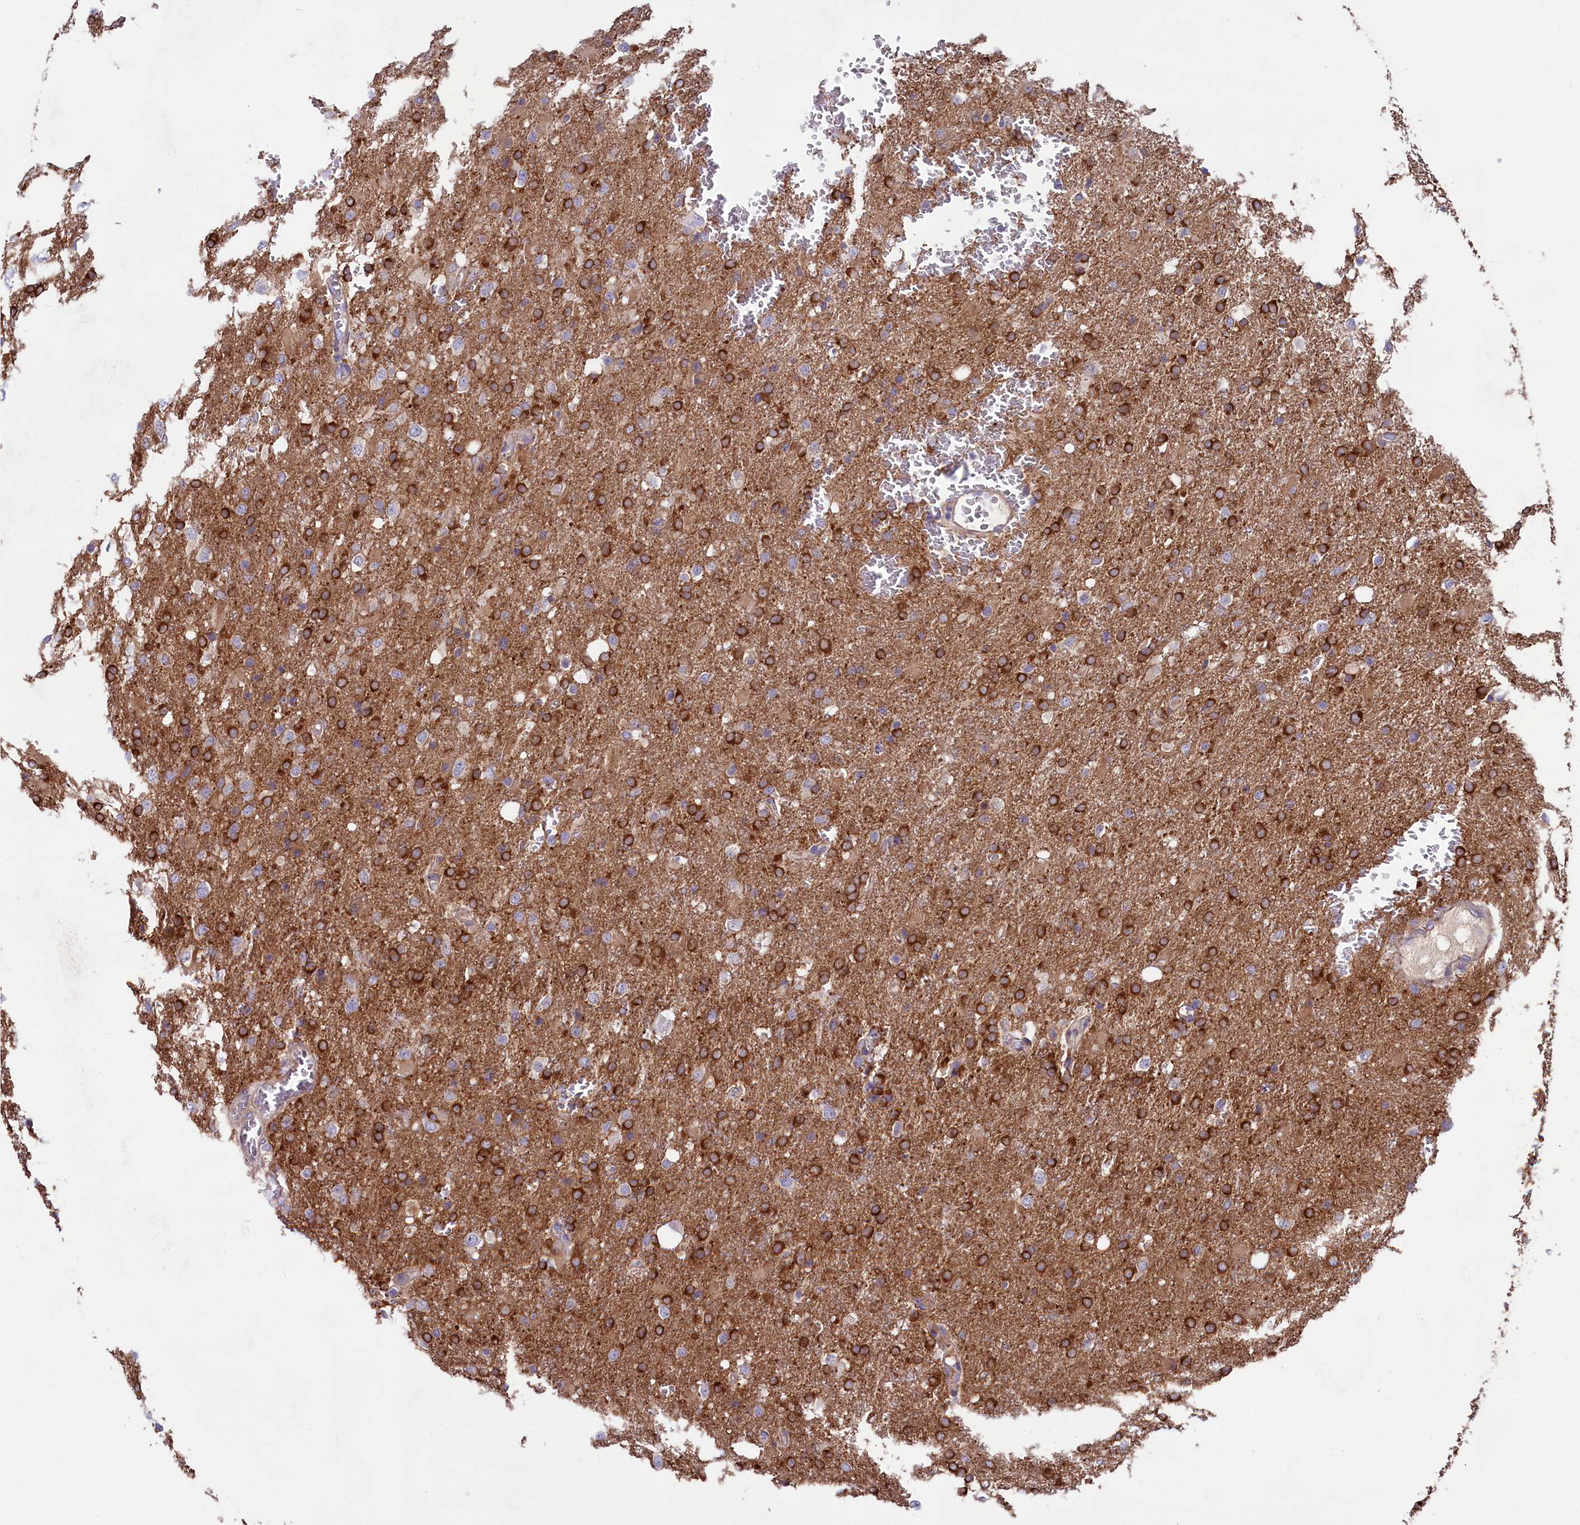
{"staining": {"intensity": "strong", "quantity": "25%-75%", "location": "cytoplasmic/membranous"}, "tissue": "glioma", "cell_type": "Tumor cells", "image_type": "cancer", "snomed": [{"axis": "morphology", "description": "Glioma, malignant, High grade"}, {"axis": "topography", "description": "Brain"}], "caption": "There is high levels of strong cytoplasmic/membranous staining in tumor cells of glioma, as demonstrated by immunohistochemical staining (brown color).", "gene": "GPR108", "patient": {"sex": "female", "age": 74}}